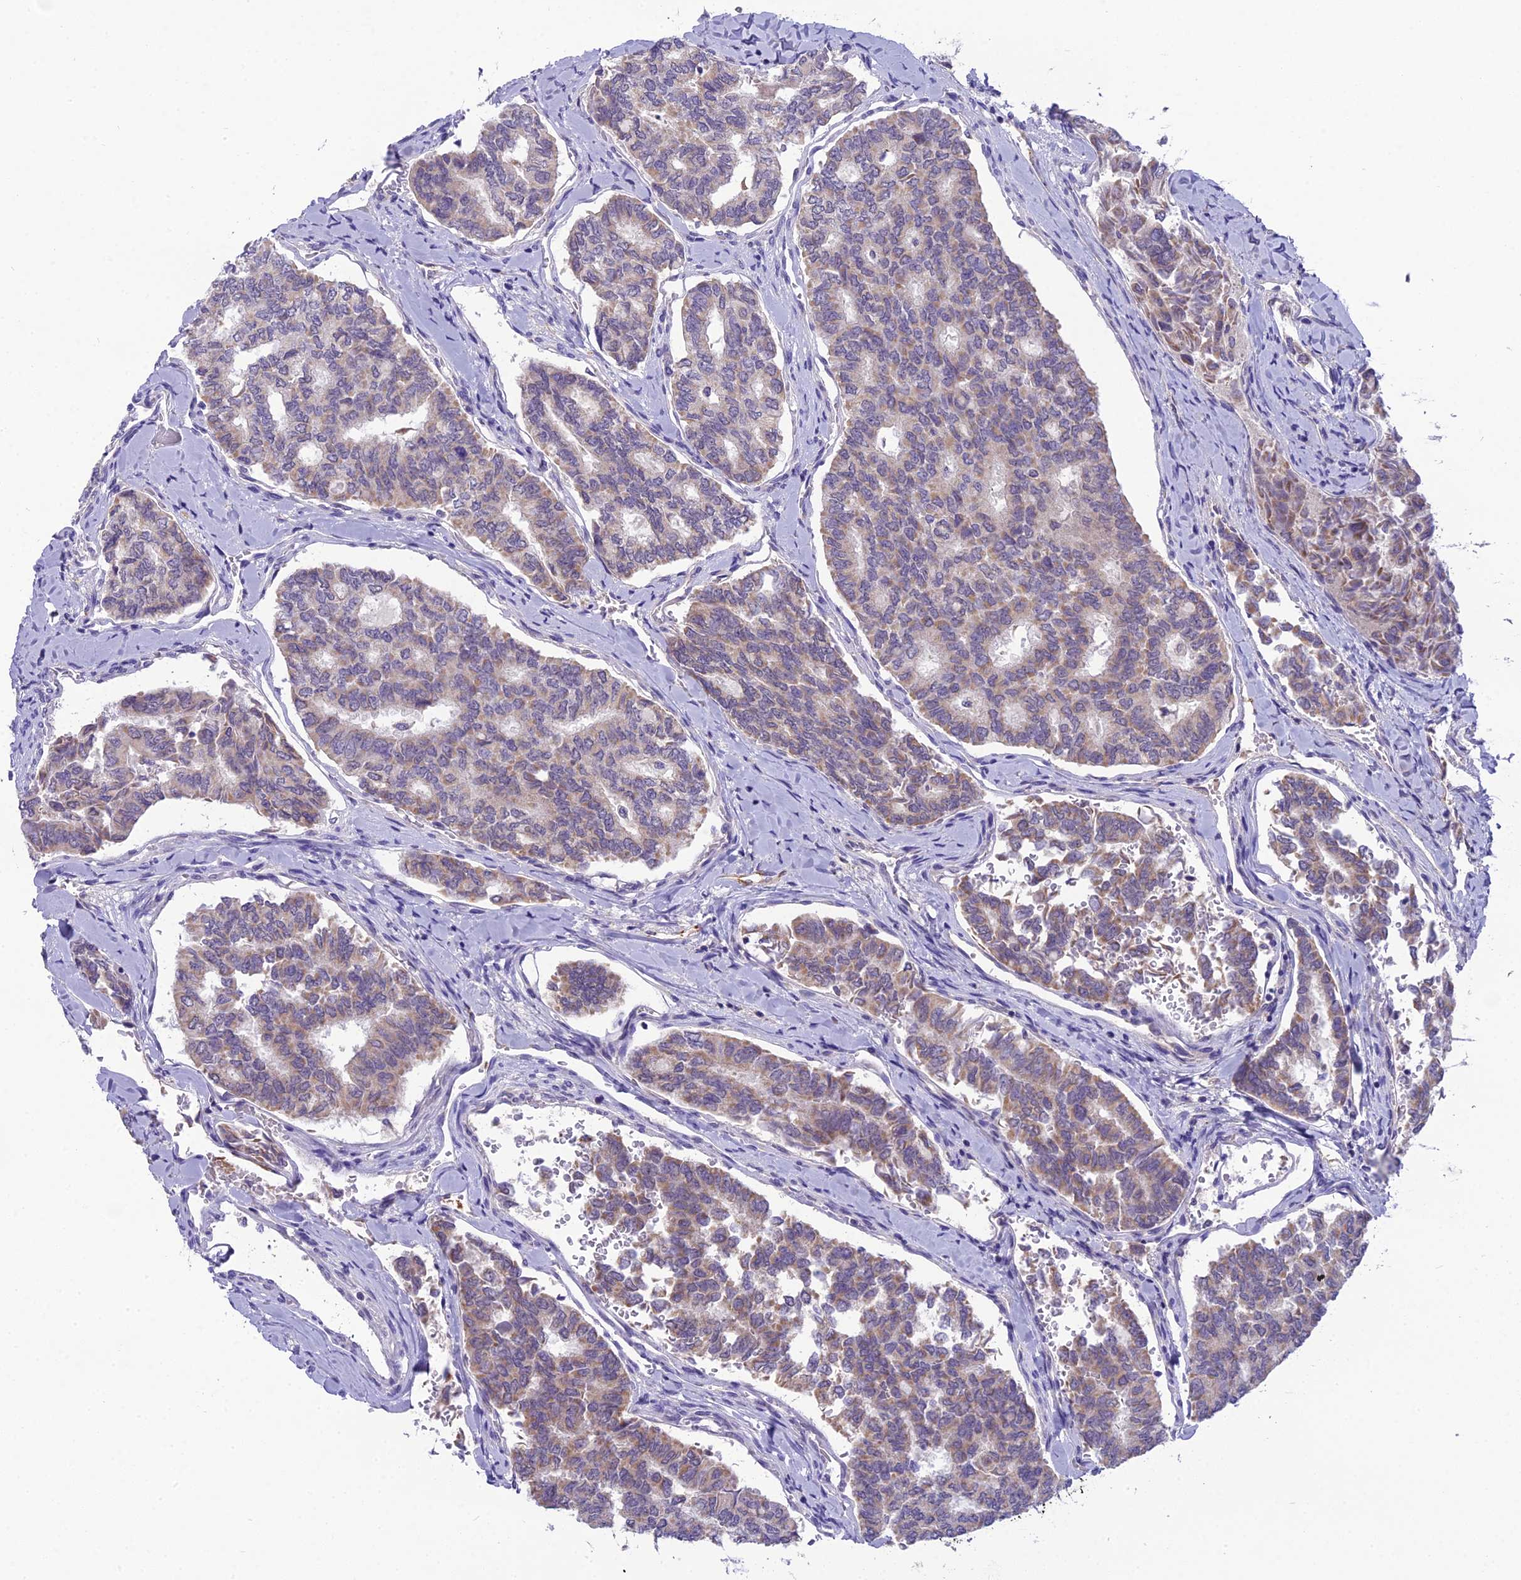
{"staining": {"intensity": "weak", "quantity": "25%-75%", "location": "cytoplasmic/membranous"}, "tissue": "thyroid cancer", "cell_type": "Tumor cells", "image_type": "cancer", "snomed": [{"axis": "morphology", "description": "Papillary adenocarcinoma, NOS"}, {"axis": "topography", "description": "Thyroid gland"}], "caption": "Thyroid cancer tissue demonstrates weak cytoplasmic/membranous expression in approximately 25%-75% of tumor cells, visualized by immunohistochemistry.", "gene": "MIIP", "patient": {"sex": "female", "age": 35}}